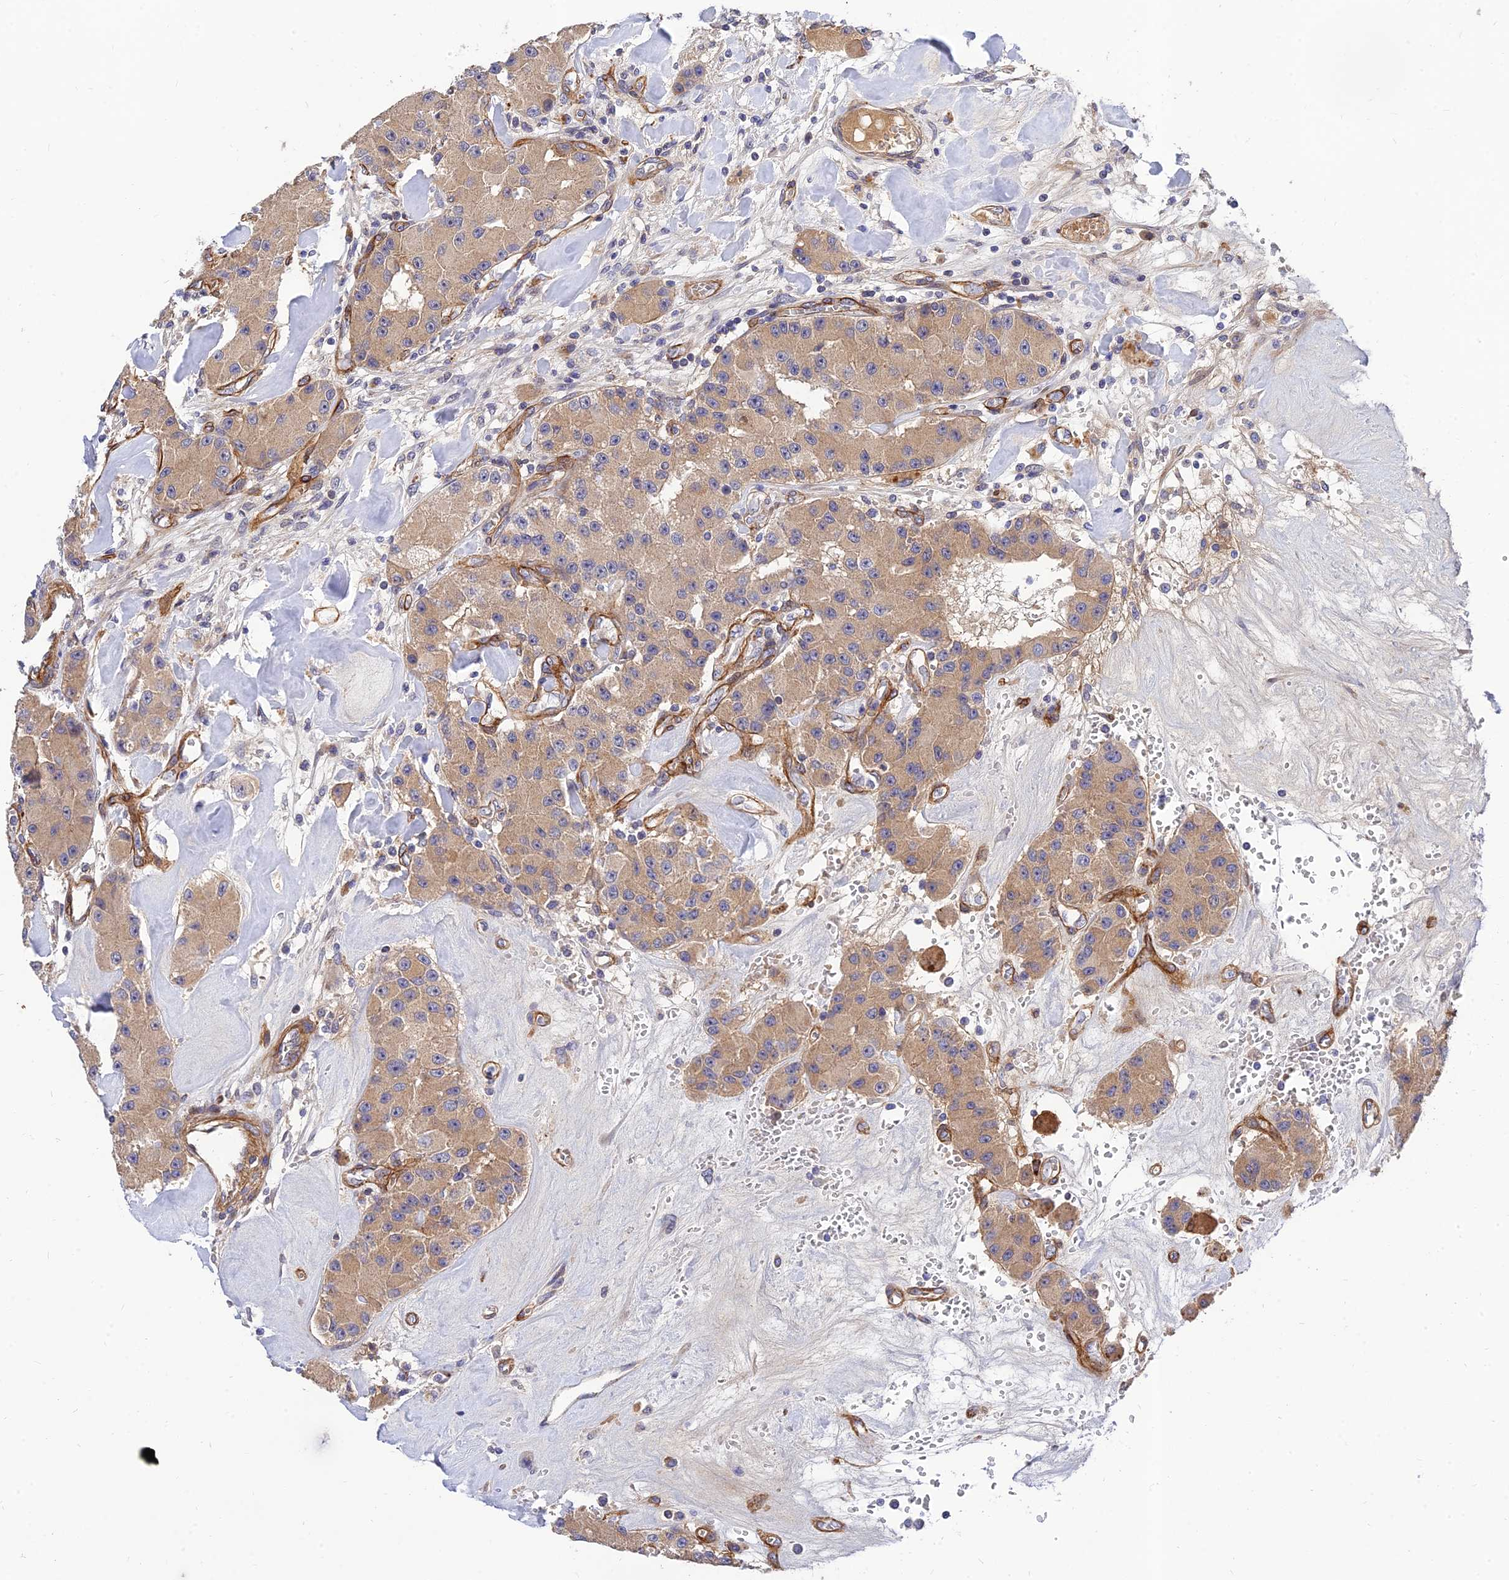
{"staining": {"intensity": "weak", "quantity": ">75%", "location": "cytoplasmic/membranous"}, "tissue": "carcinoid", "cell_type": "Tumor cells", "image_type": "cancer", "snomed": [{"axis": "morphology", "description": "Carcinoid, malignant, NOS"}, {"axis": "topography", "description": "Pancreas"}], "caption": "Carcinoid stained for a protein (brown) demonstrates weak cytoplasmic/membranous positive positivity in about >75% of tumor cells.", "gene": "MRPL35", "patient": {"sex": "male", "age": 41}}